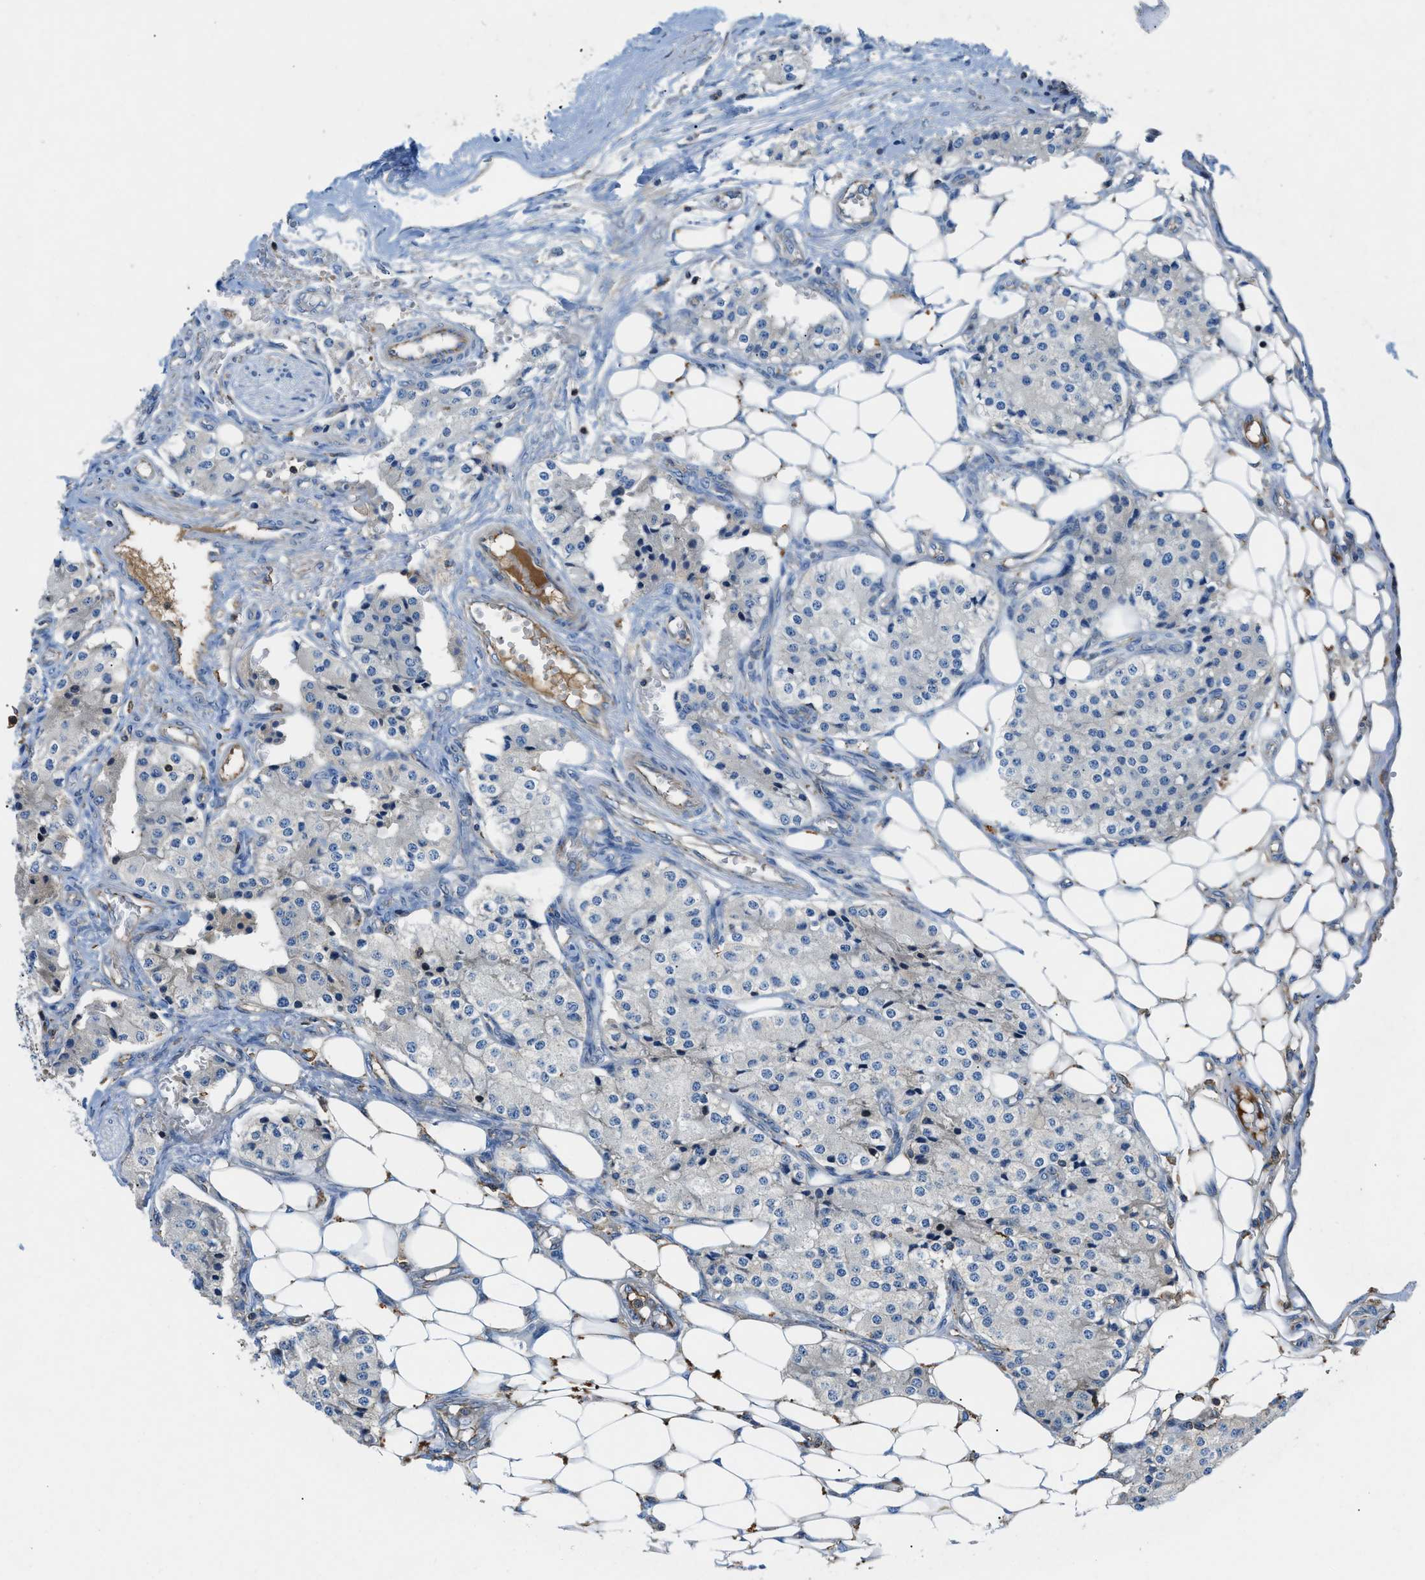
{"staining": {"intensity": "negative", "quantity": "none", "location": "none"}, "tissue": "carcinoid", "cell_type": "Tumor cells", "image_type": "cancer", "snomed": [{"axis": "morphology", "description": "Carcinoid, malignant, NOS"}, {"axis": "topography", "description": "Colon"}], "caption": "The photomicrograph exhibits no significant positivity in tumor cells of malignant carcinoid. Brightfield microscopy of immunohistochemistry (IHC) stained with DAB (3,3'-diaminobenzidine) (brown) and hematoxylin (blue), captured at high magnification.", "gene": "ATP6V0D1", "patient": {"sex": "female", "age": 52}}